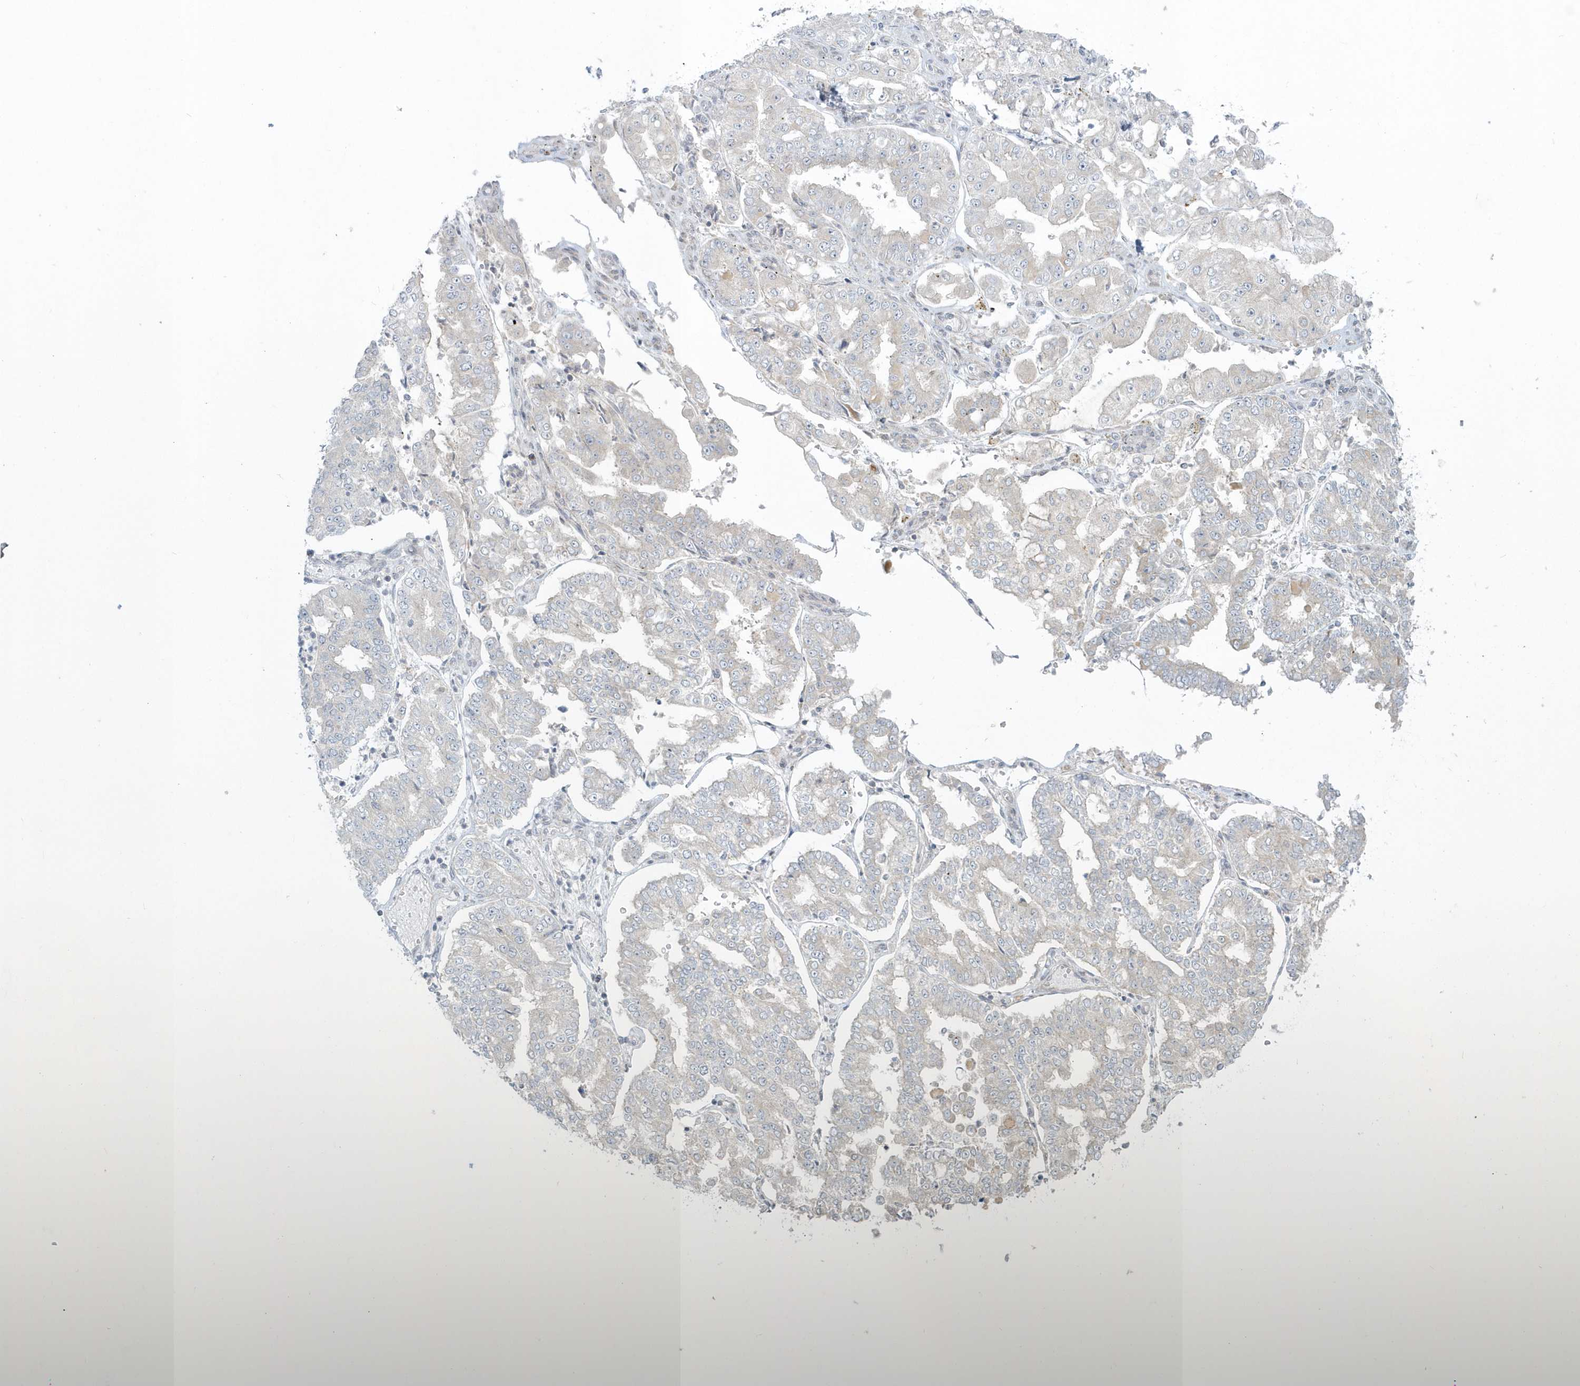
{"staining": {"intensity": "negative", "quantity": "none", "location": "none"}, "tissue": "stomach cancer", "cell_type": "Tumor cells", "image_type": "cancer", "snomed": [{"axis": "morphology", "description": "Adenocarcinoma, NOS"}, {"axis": "topography", "description": "Stomach"}], "caption": "Stomach cancer was stained to show a protein in brown. There is no significant staining in tumor cells.", "gene": "BLTP3A", "patient": {"sex": "male", "age": 76}}